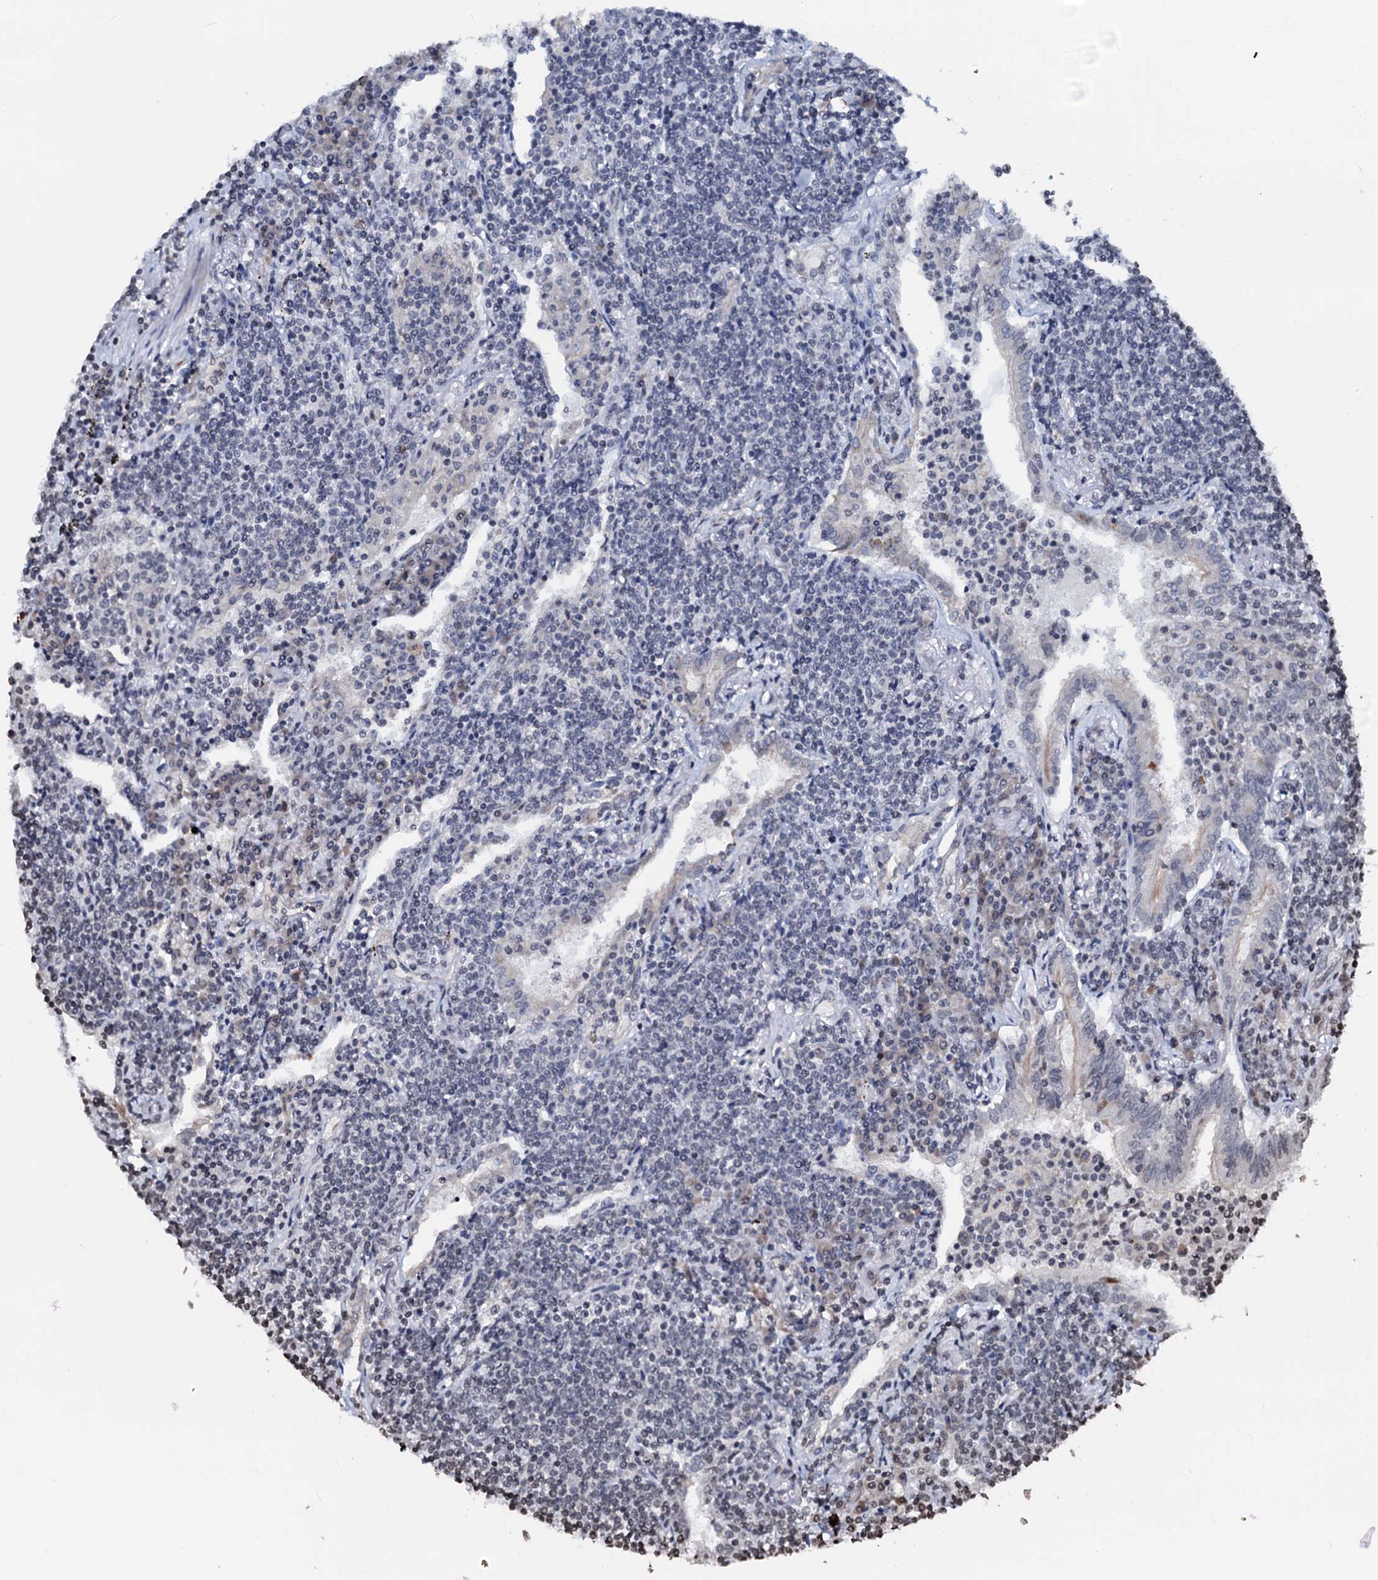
{"staining": {"intensity": "negative", "quantity": "none", "location": "none"}, "tissue": "lymphoma", "cell_type": "Tumor cells", "image_type": "cancer", "snomed": [{"axis": "morphology", "description": "Malignant lymphoma, non-Hodgkin's type, Low grade"}, {"axis": "topography", "description": "Lung"}], "caption": "An image of low-grade malignant lymphoma, non-Hodgkin's type stained for a protein exhibits no brown staining in tumor cells.", "gene": "LSM11", "patient": {"sex": "female", "age": 71}}